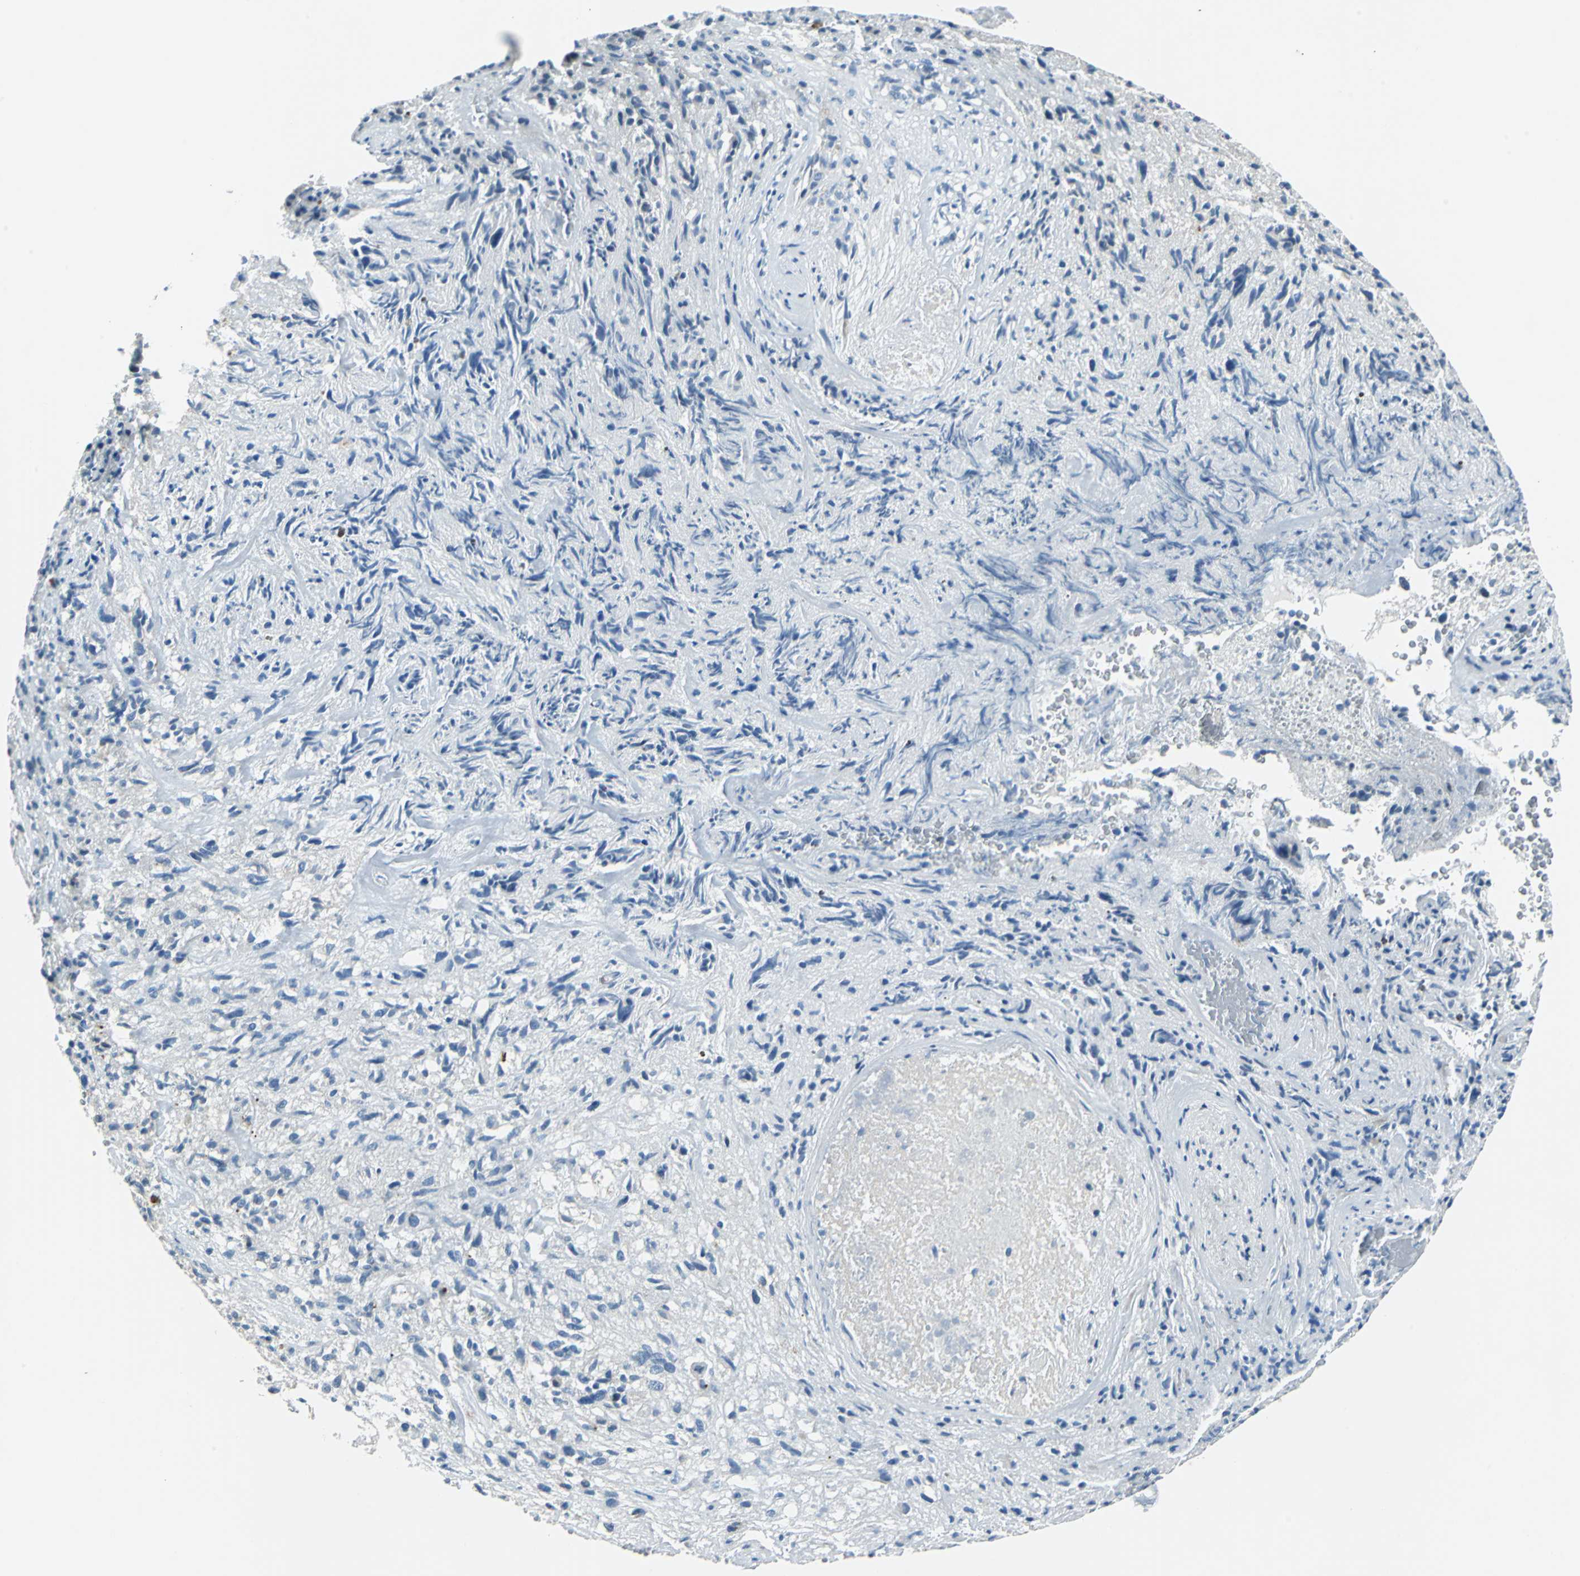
{"staining": {"intensity": "negative", "quantity": "none", "location": "none"}, "tissue": "glioma", "cell_type": "Tumor cells", "image_type": "cancer", "snomed": [{"axis": "morphology", "description": "Normal tissue, NOS"}, {"axis": "morphology", "description": "Glioma, malignant, High grade"}, {"axis": "topography", "description": "Cerebral cortex"}], "caption": "This histopathology image is of malignant high-grade glioma stained with immunohistochemistry (IHC) to label a protein in brown with the nuclei are counter-stained blue. There is no expression in tumor cells. Brightfield microscopy of immunohistochemistry (IHC) stained with DAB (3,3'-diaminobenzidine) (brown) and hematoxylin (blue), captured at high magnification.", "gene": "HCFC2", "patient": {"sex": "male", "age": 75}}